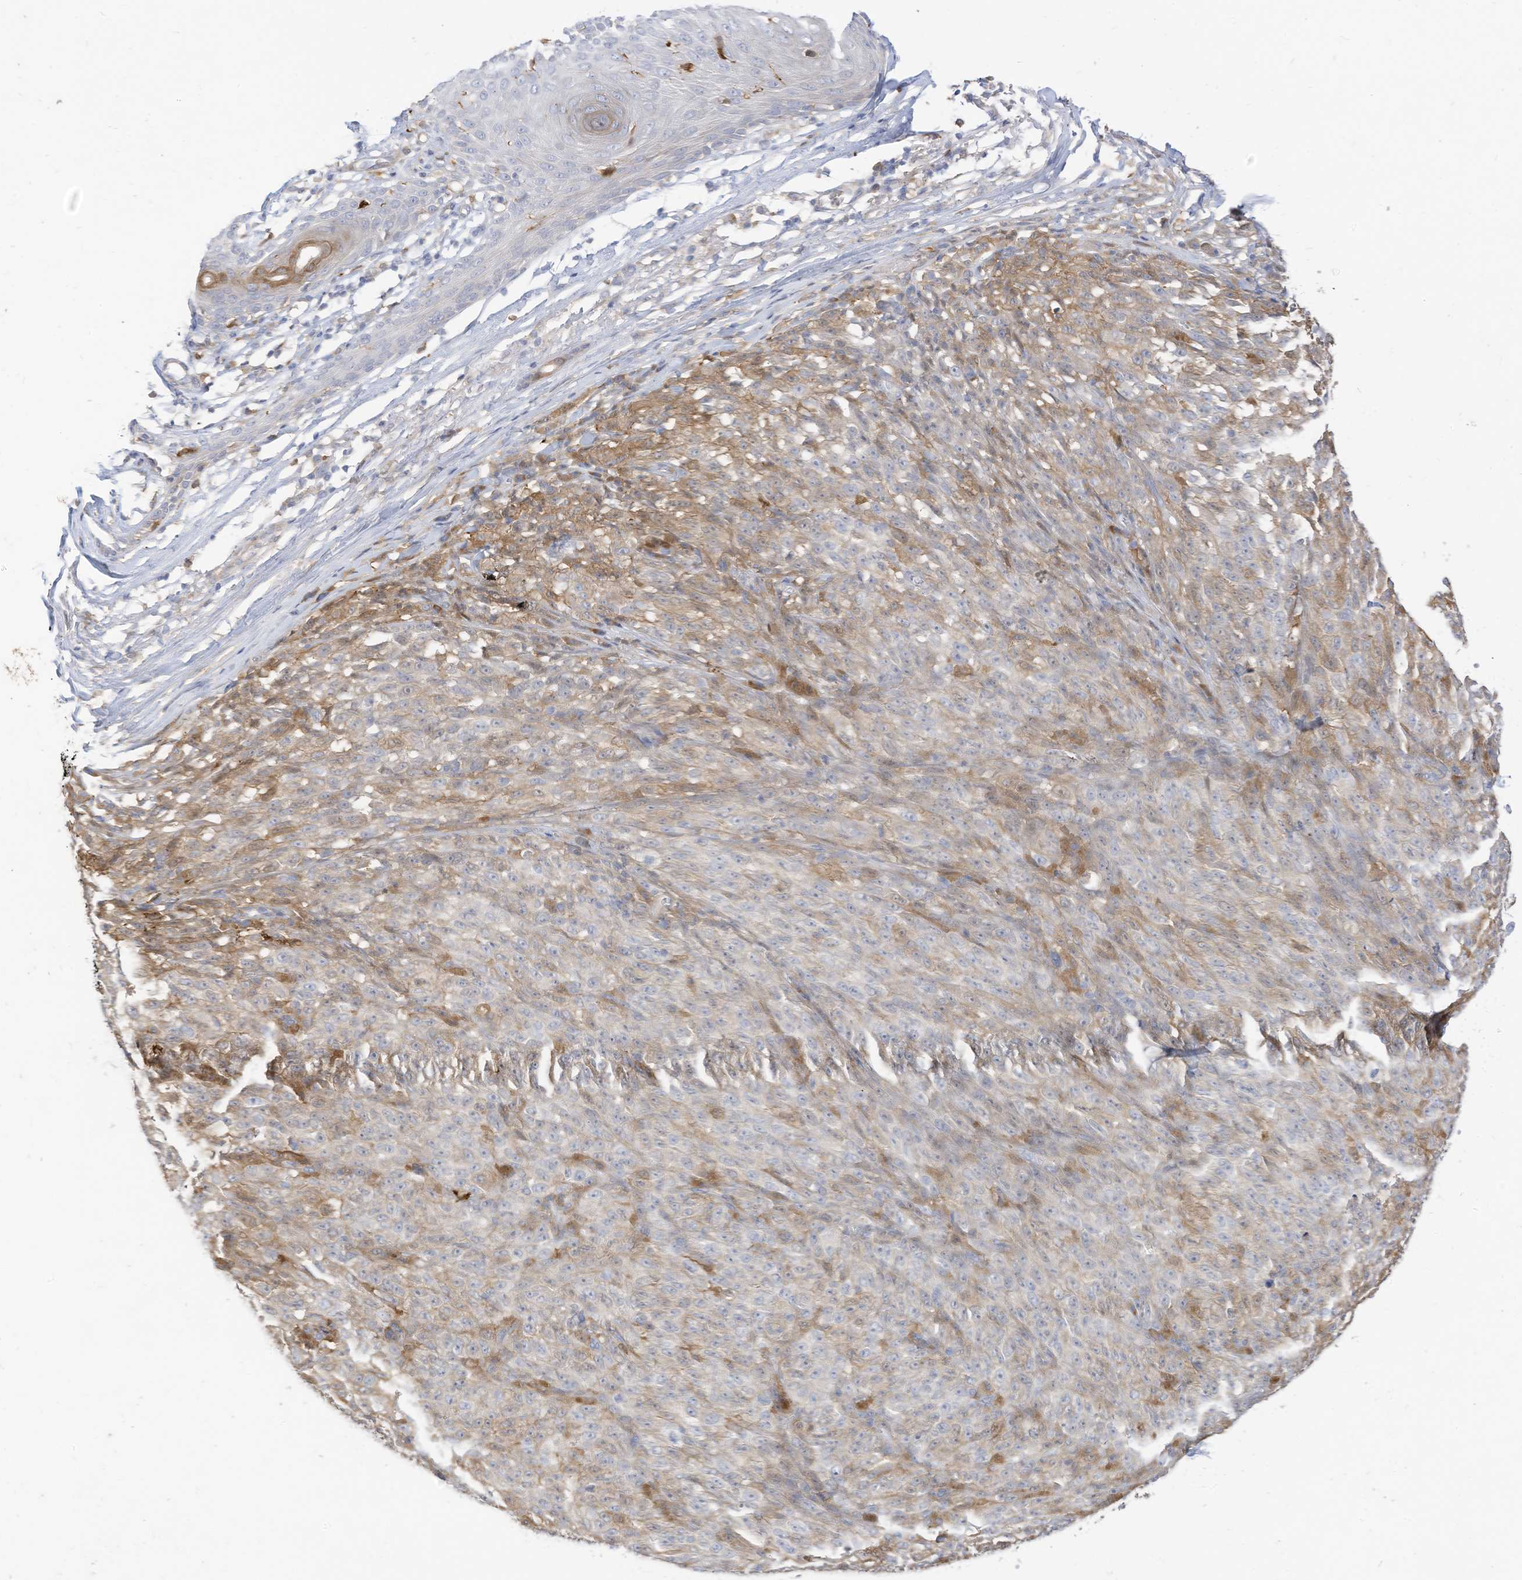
{"staining": {"intensity": "moderate", "quantity": "<25%", "location": "cytoplasmic/membranous"}, "tissue": "melanoma", "cell_type": "Tumor cells", "image_type": "cancer", "snomed": [{"axis": "morphology", "description": "Malignant melanoma, NOS"}, {"axis": "topography", "description": "Skin"}], "caption": "The photomicrograph demonstrates a brown stain indicating the presence of a protein in the cytoplasmic/membranous of tumor cells in melanoma.", "gene": "ATP13A1", "patient": {"sex": "female", "age": 82}}